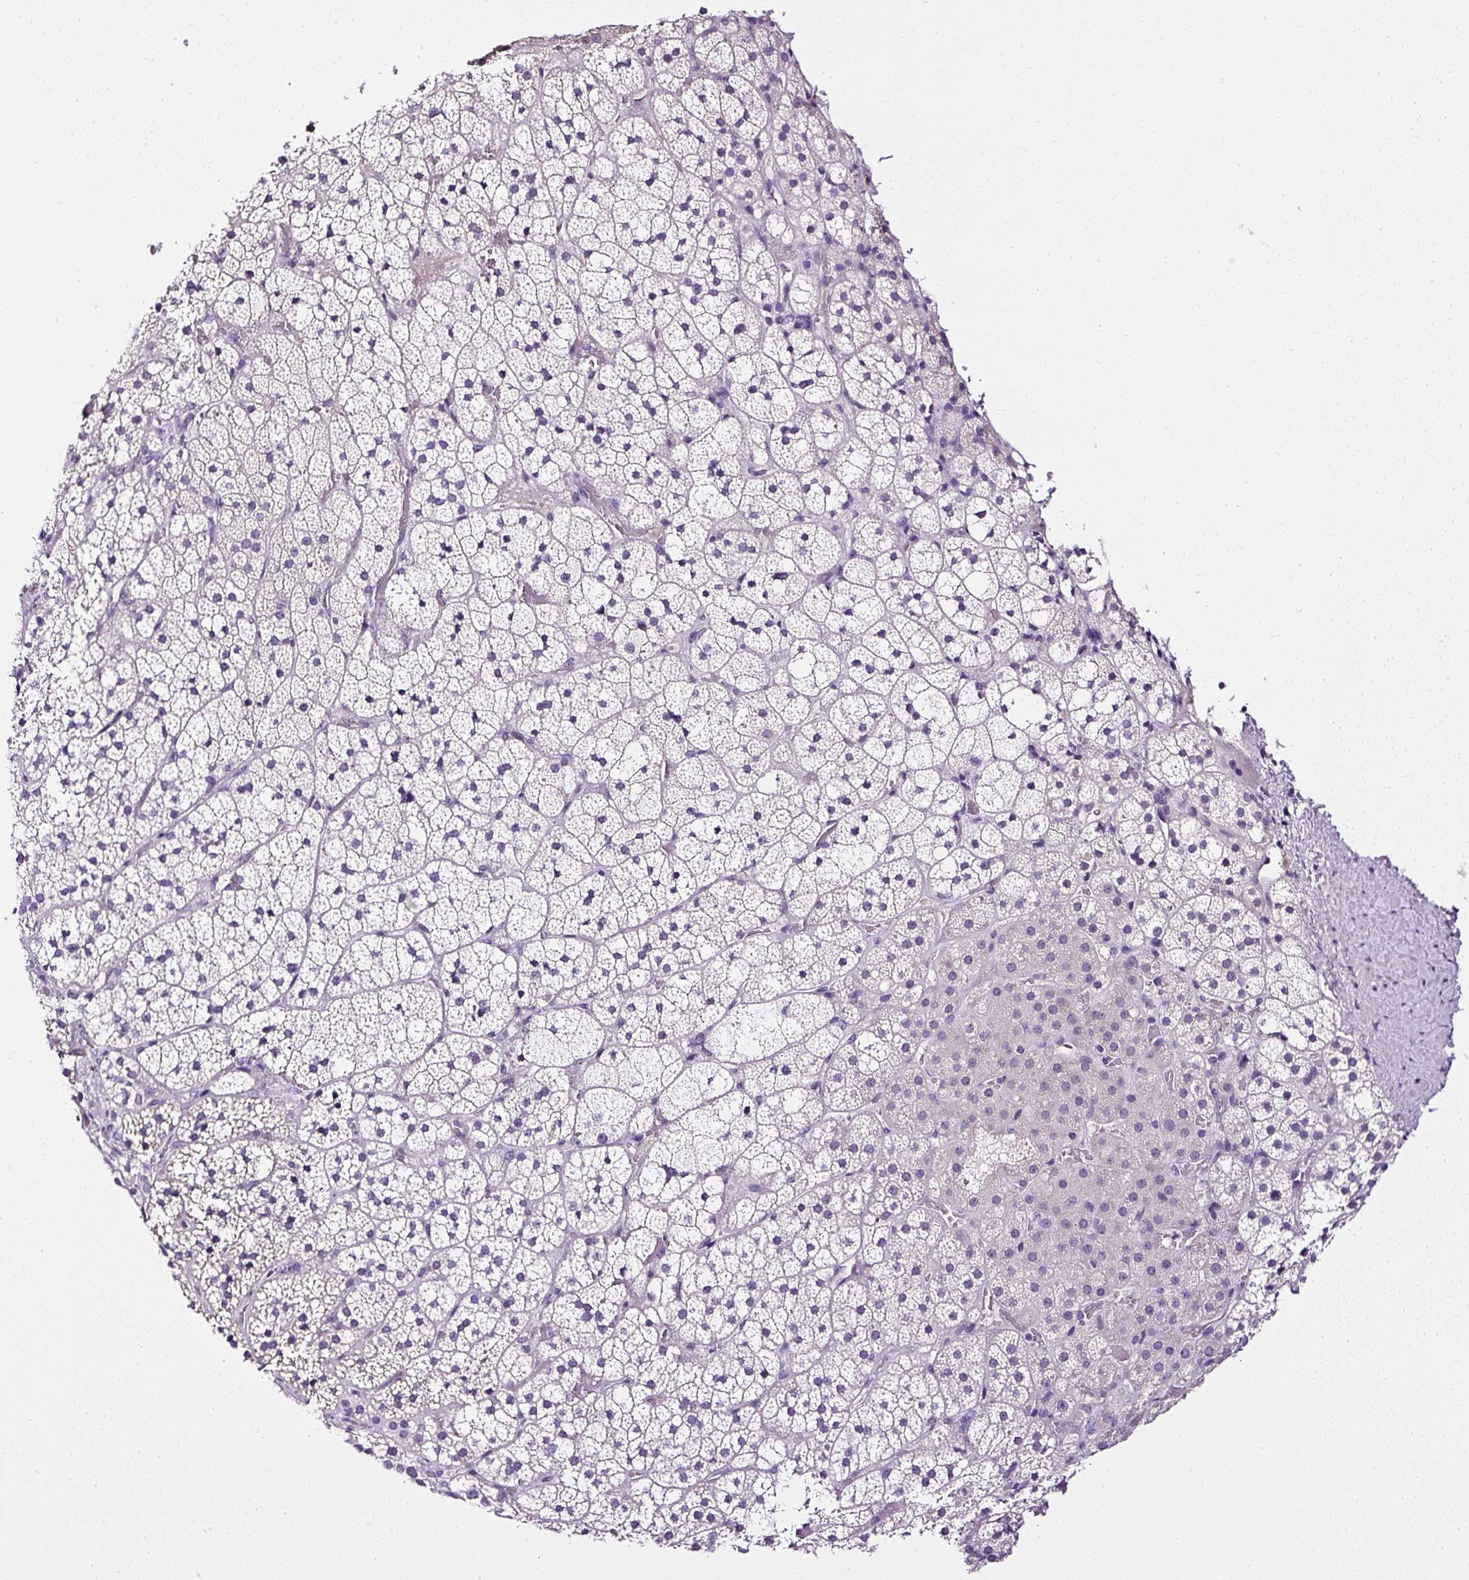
{"staining": {"intensity": "negative", "quantity": "none", "location": "none"}, "tissue": "adrenal gland", "cell_type": "Glandular cells", "image_type": "normal", "snomed": [{"axis": "morphology", "description": "Normal tissue, NOS"}, {"axis": "topography", "description": "Adrenal gland"}], "caption": "This is an IHC photomicrograph of unremarkable adrenal gland. There is no expression in glandular cells.", "gene": "ATP2A1", "patient": {"sex": "male", "age": 53}}